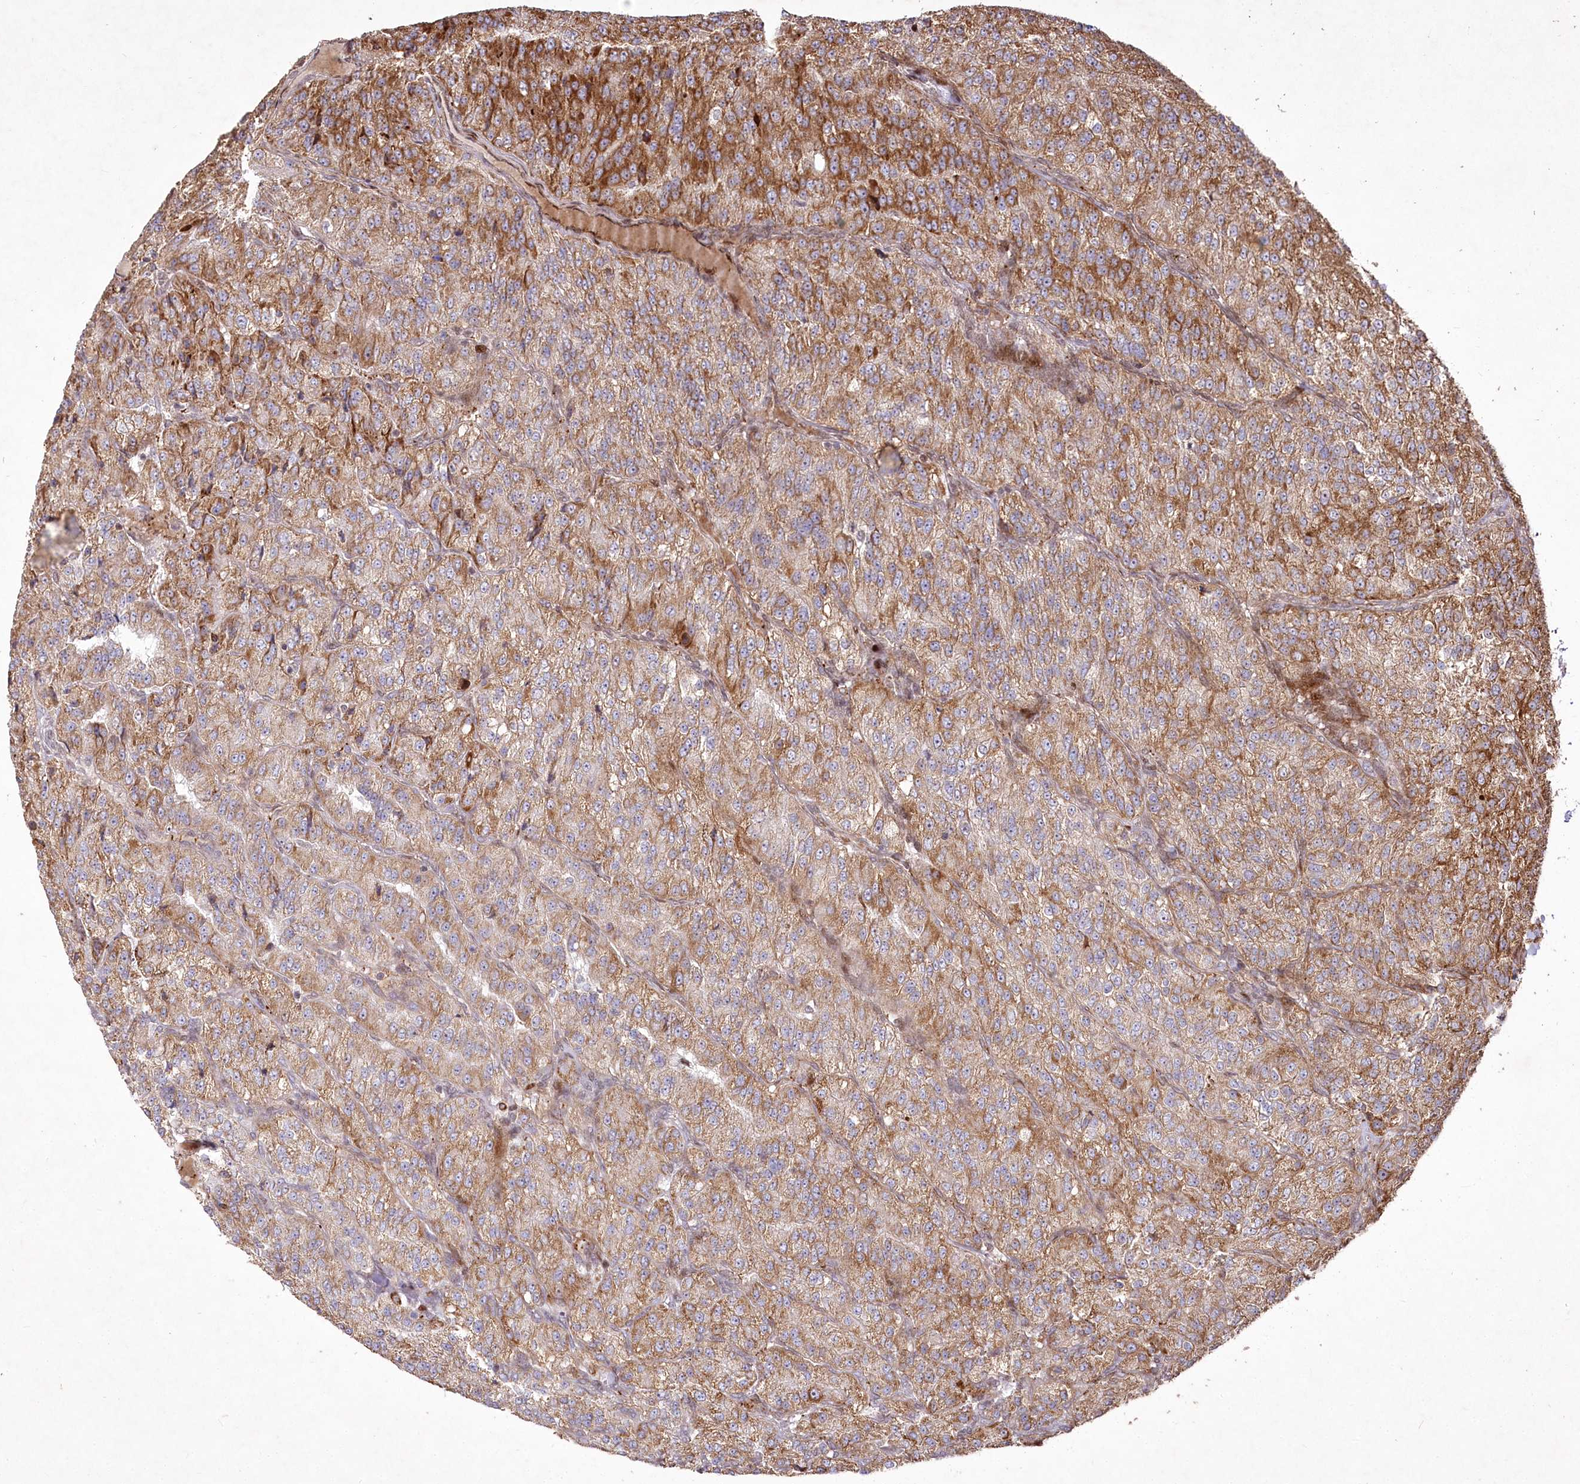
{"staining": {"intensity": "moderate", "quantity": ">75%", "location": "cytoplasmic/membranous"}, "tissue": "renal cancer", "cell_type": "Tumor cells", "image_type": "cancer", "snomed": [{"axis": "morphology", "description": "Adenocarcinoma, NOS"}, {"axis": "topography", "description": "Kidney"}], "caption": "Protein staining displays moderate cytoplasmic/membranous positivity in approximately >75% of tumor cells in renal adenocarcinoma.", "gene": "PSTK", "patient": {"sex": "female", "age": 63}}